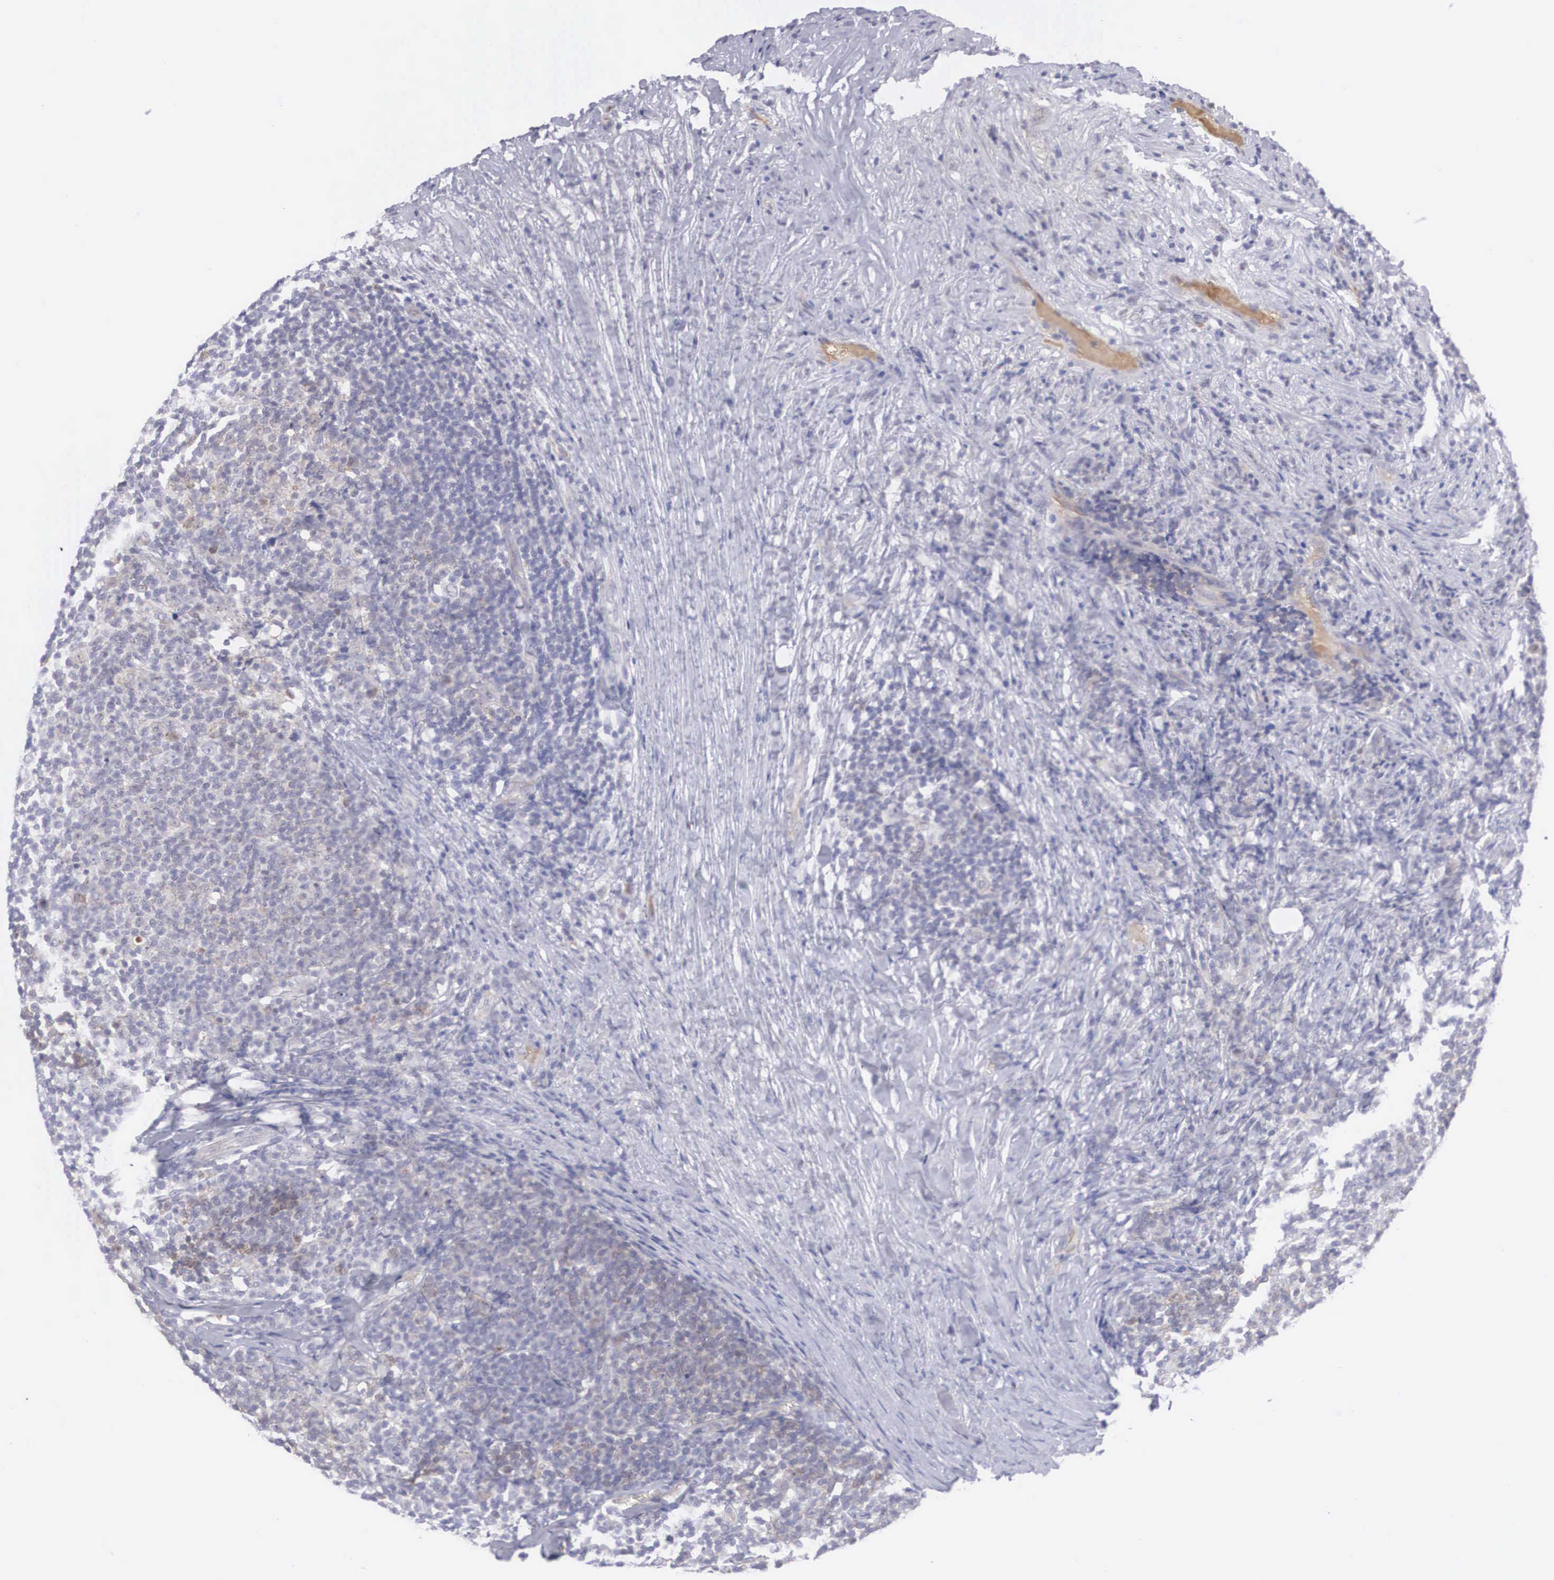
{"staining": {"intensity": "weak", "quantity": "<25%", "location": "cytoplasmic/membranous,nuclear"}, "tissue": "lymphoma", "cell_type": "Tumor cells", "image_type": "cancer", "snomed": [{"axis": "morphology", "description": "Malignant lymphoma, non-Hodgkin's type, Low grade"}, {"axis": "topography", "description": "Lymph node"}], "caption": "Tumor cells show no significant protein staining in lymphoma.", "gene": "RBPJ", "patient": {"sex": "male", "age": 74}}